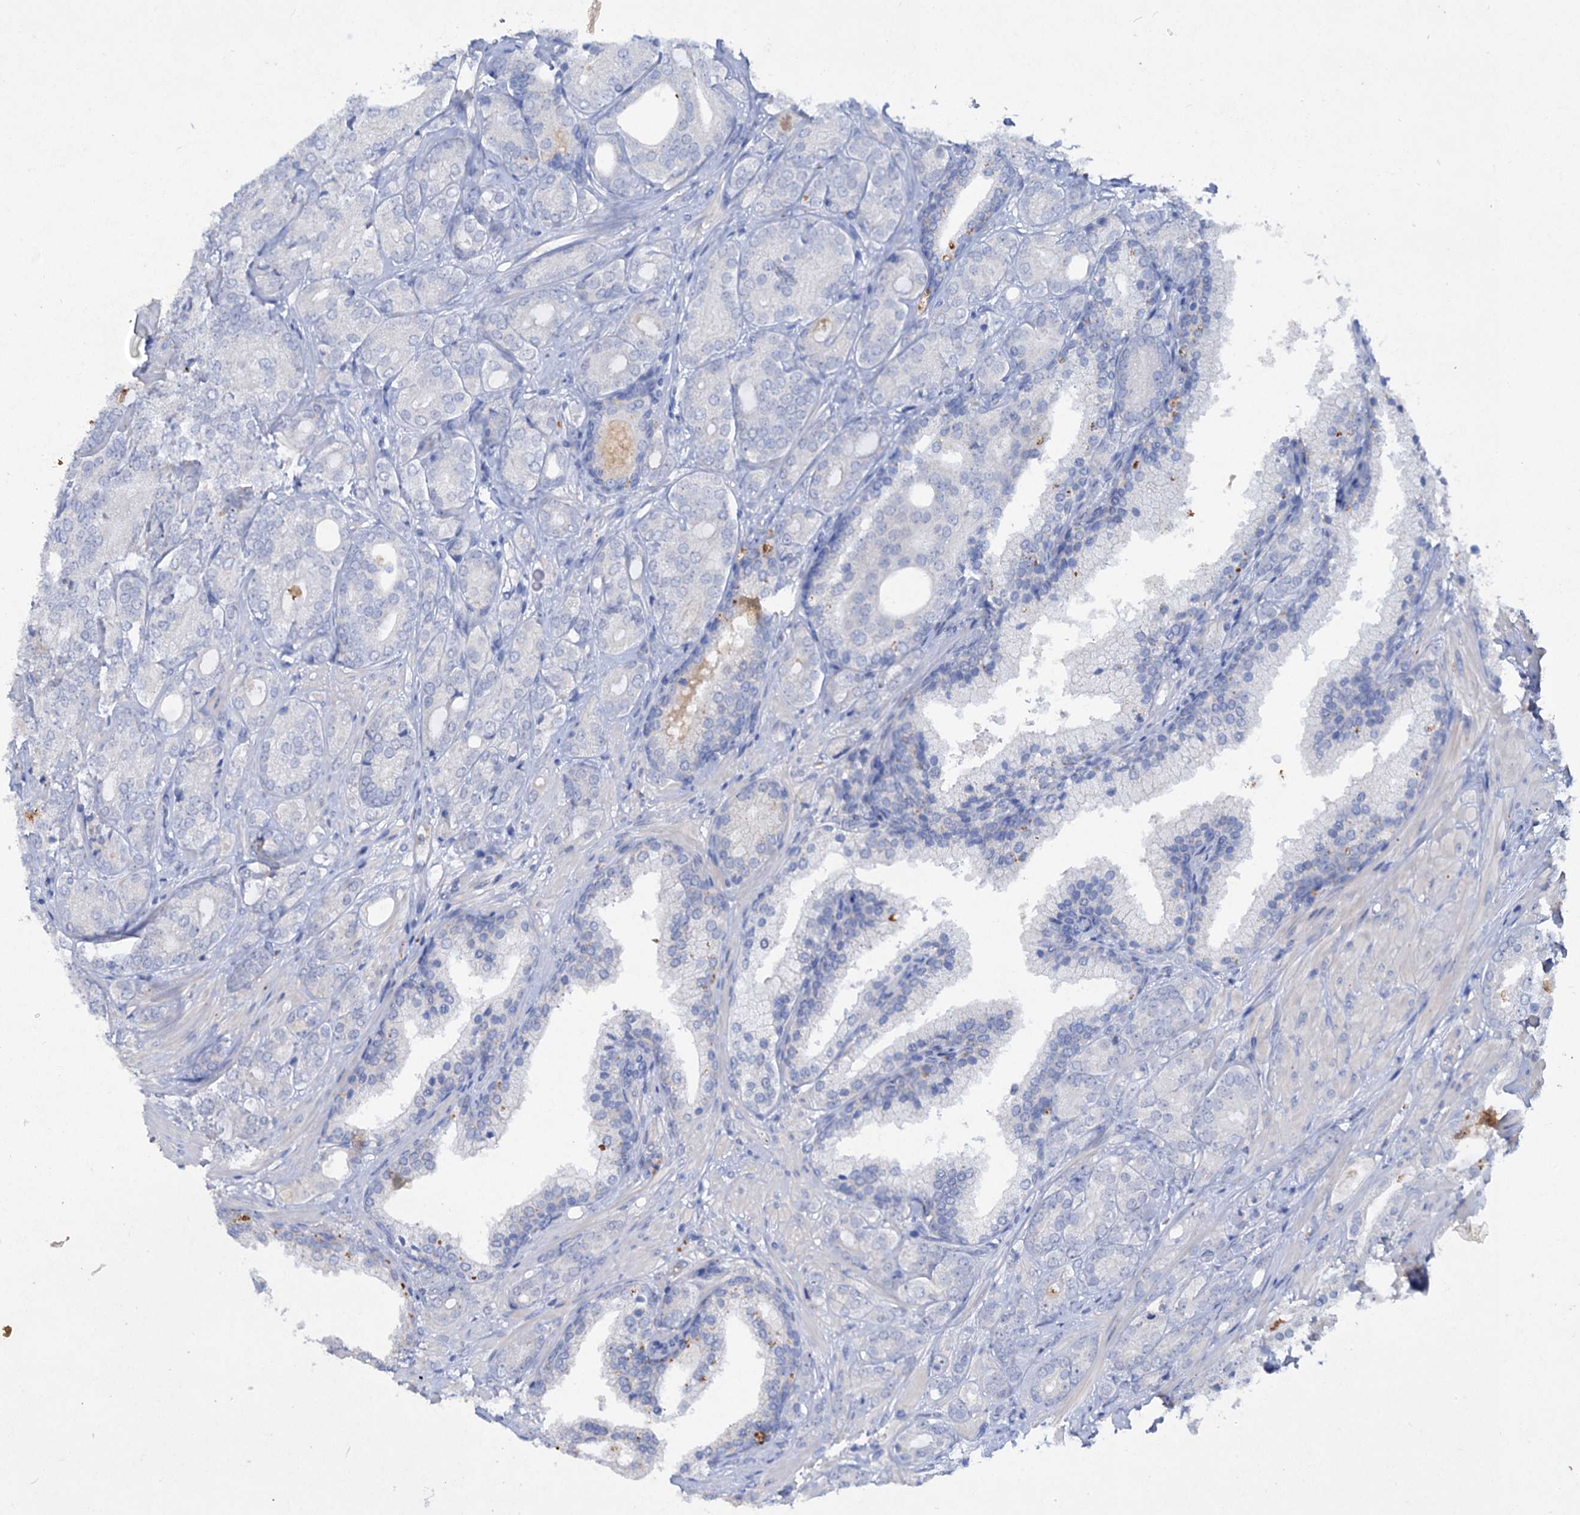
{"staining": {"intensity": "negative", "quantity": "none", "location": "none"}, "tissue": "prostate cancer", "cell_type": "Tumor cells", "image_type": "cancer", "snomed": [{"axis": "morphology", "description": "Adenocarcinoma, High grade"}, {"axis": "topography", "description": "Prostate"}], "caption": "The micrograph demonstrates no significant expression in tumor cells of prostate cancer.", "gene": "ATP4A", "patient": {"sex": "male", "age": 60}}